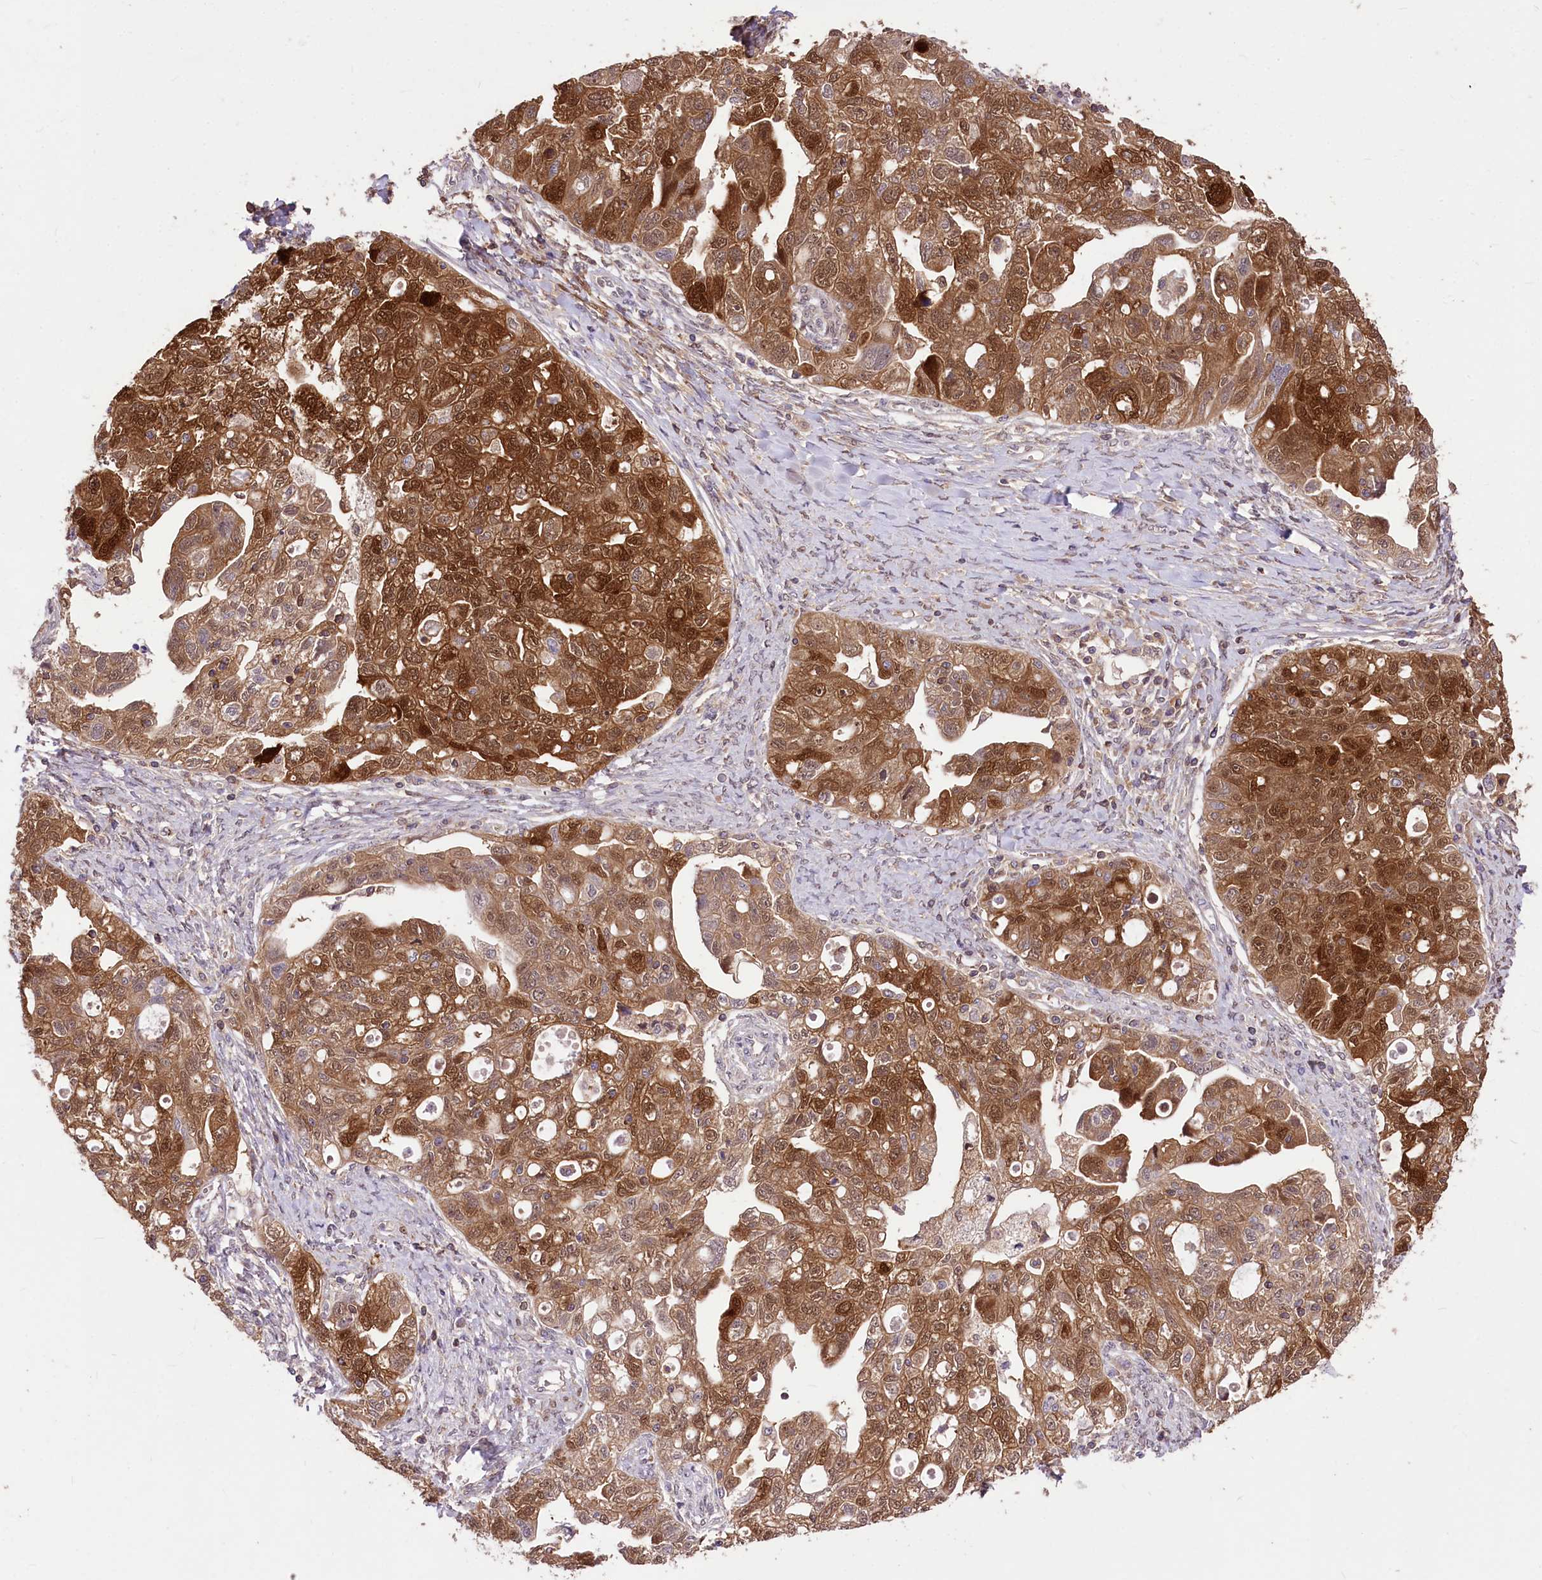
{"staining": {"intensity": "strong", "quantity": "25%-75%", "location": "cytoplasmic/membranous,nuclear"}, "tissue": "ovarian cancer", "cell_type": "Tumor cells", "image_type": "cancer", "snomed": [{"axis": "morphology", "description": "Carcinoma, NOS"}, {"axis": "morphology", "description": "Cystadenocarcinoma, serous, NOS"}, {"axis": "topography", "description": "Ovary"}], "caption": "An image of serous cystadenocarcinoma (ovarian) stained for a protein displays strong cytoplasmic/membranous and nuclear brown staining in tumor cells.", "gene": "SERGEF", "patient": {"sex": "female", "age": 69}}